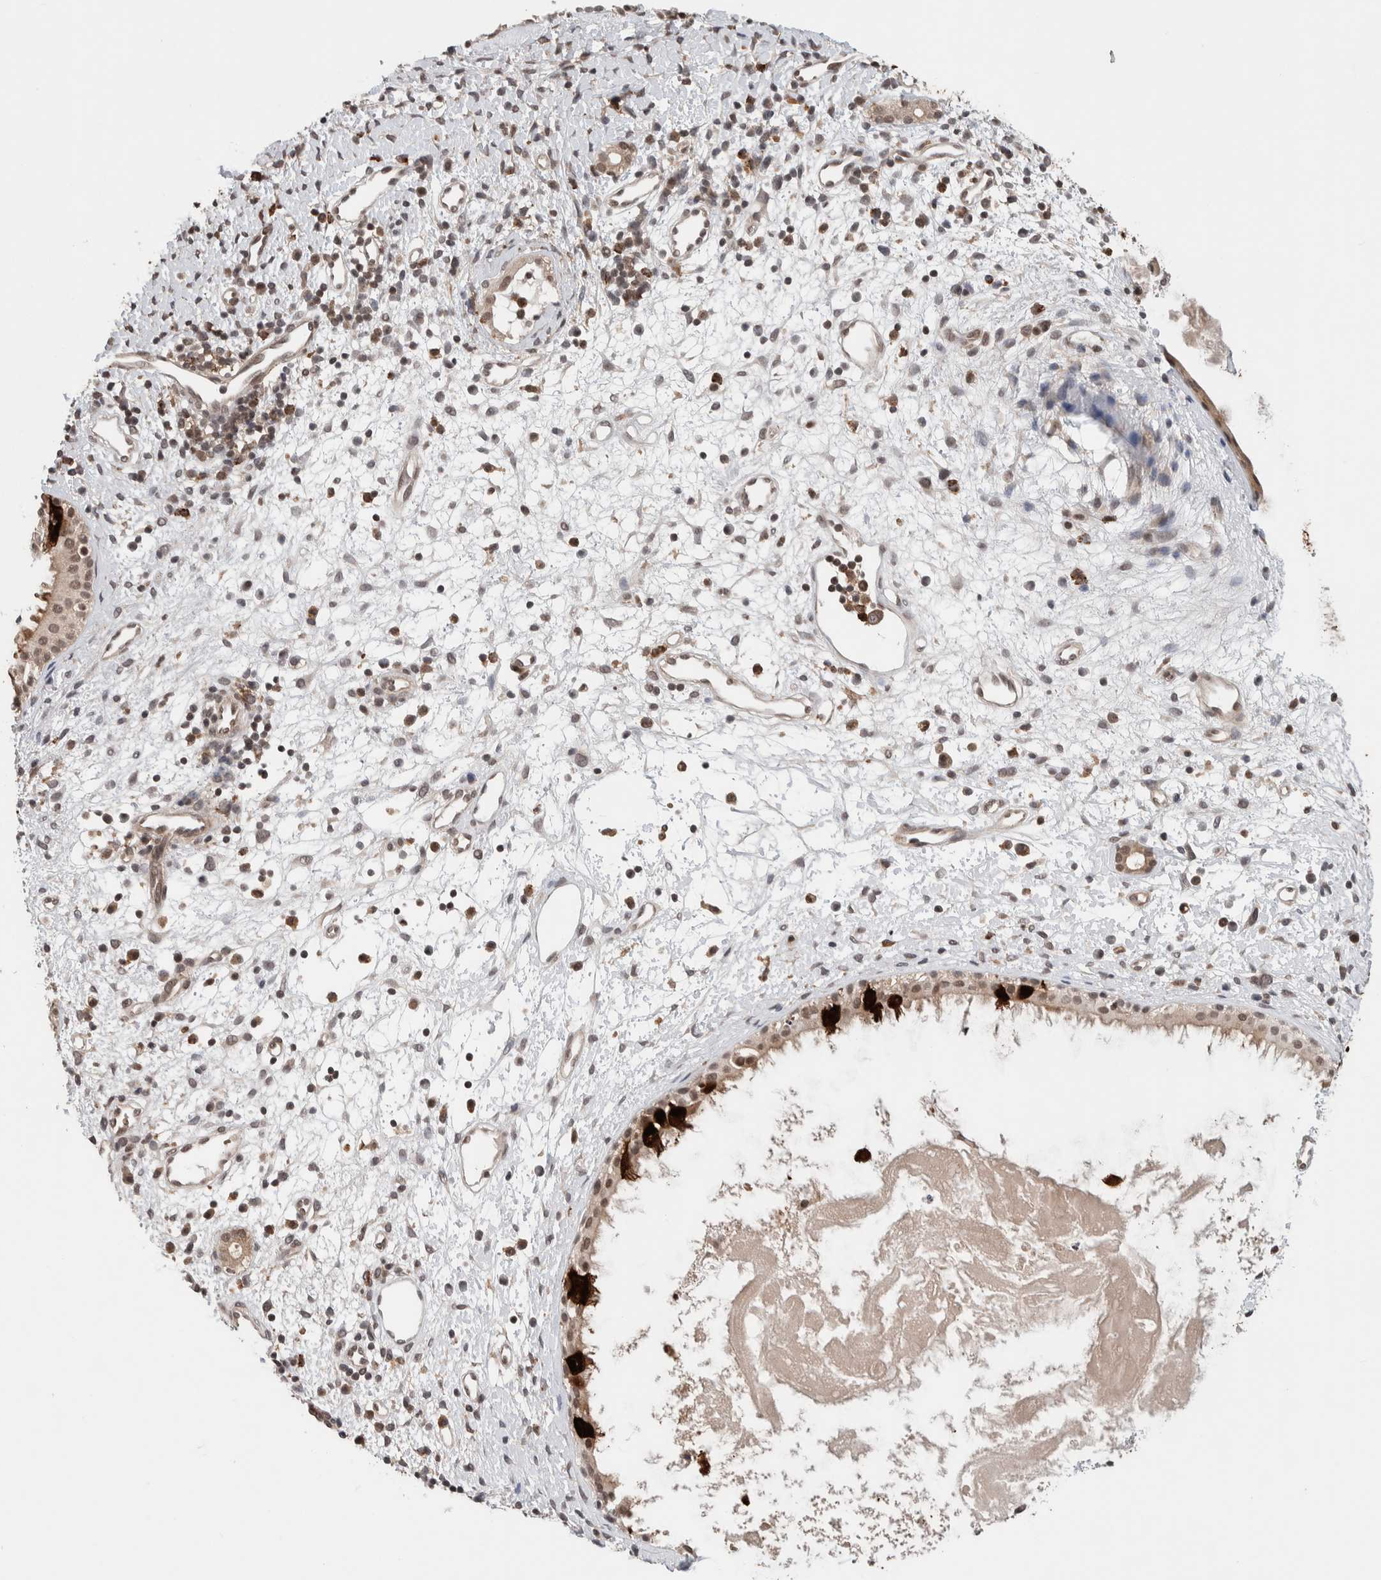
{"staining": {"intensity": "strong", "quantity": "<25%", "location": "cytoplasmic/membranous"}, "tissue": "nasopharynx", "cell_type": "Respiratory epithelial cells", "image_type": "normal", "snomed": [{"axis": "morphology", "description": "Normal tissue, NOS"}, {"axis": "topography", "description": "Nasopharynx"}], "caption": "Respiratory epithelial cells demonstrate strong cytoplasmic/membranous positivity in approximately <25% of cells in unremarkable nasopharynx.", "gene": "KCNK1", "patient": {"sex": "male", "age": 22}}